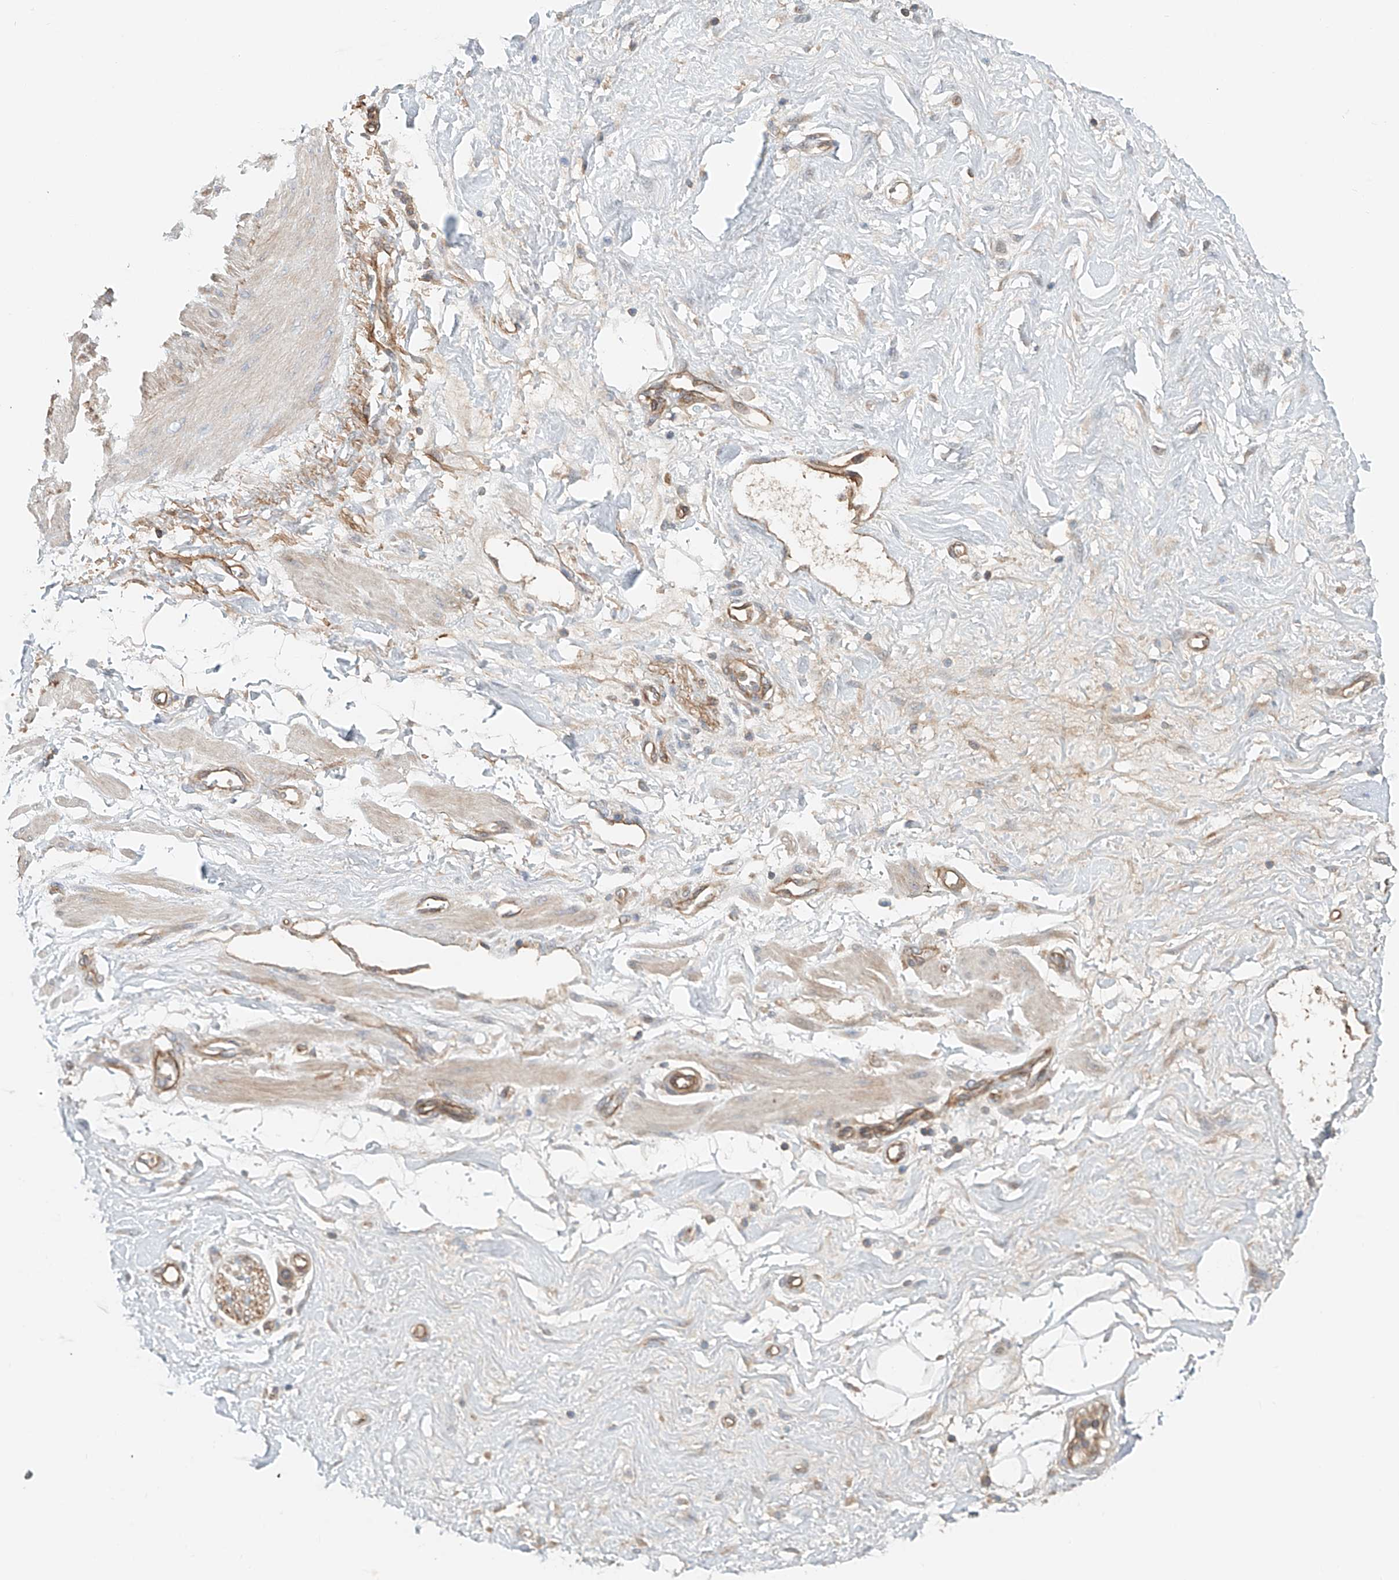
{"staining": {"intensity": "negative", "quantity": "none", "location": "none"}, "tissue": "adipose tissue", "cell_type": "Adipocytes", "image_type": "normal", "snomed": [{"axis": "morphology", "description": "Normal tissue, NOS"}, {"axis": "morphology", "description": "Adenocarcinoma, NOS"}, {"axis": "topography", "description": "Pancreas"}, {"axis": "topography", "description": "Peripheral nerve tissue"}], "caption": "This is an IHC image of normal adipose tissue. There is no staining in adipocytes.", "gene": "FRYL", "patient": {"sex": "male", "age": 59}}